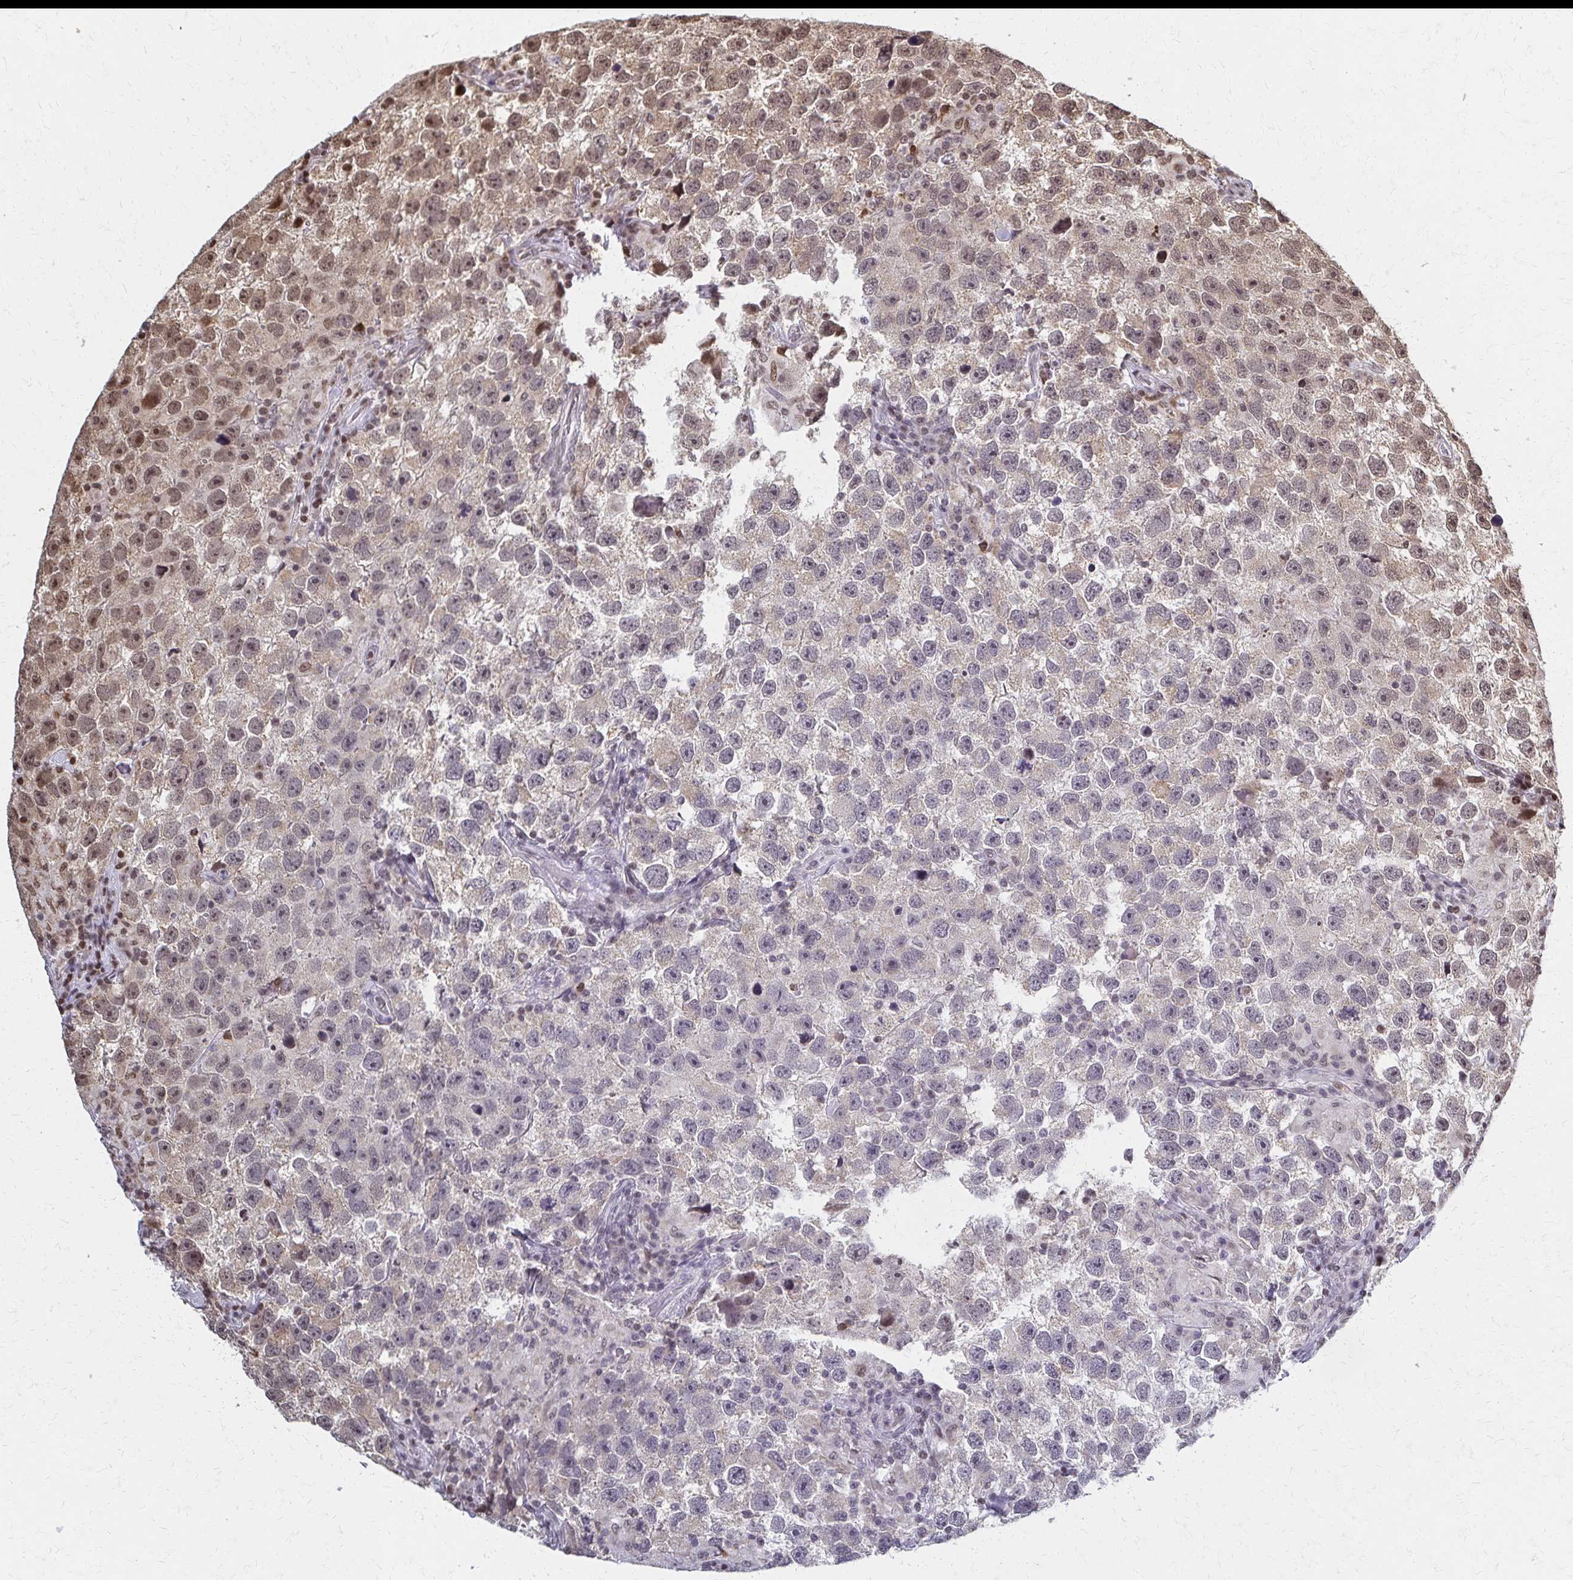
{"staining": {"intensity": "weak", "quantity": "<25%", "location": "nuclear"}, "tissue": "testis cancer", "cell_type": "Tumor cells", "image_type": "cancer", "snomed": [{"axis": "morphology", "description": "Seminoma, NOS"}, {"axis": "topography", "description": "Testis"}], "caption": "This is a photomicrograph of immunohistochemistry staining of seminoma (testis), which shows no staining in tumor cells.", "gene": "HOXA9", "patient": {"sex": "male", "age": 26}}